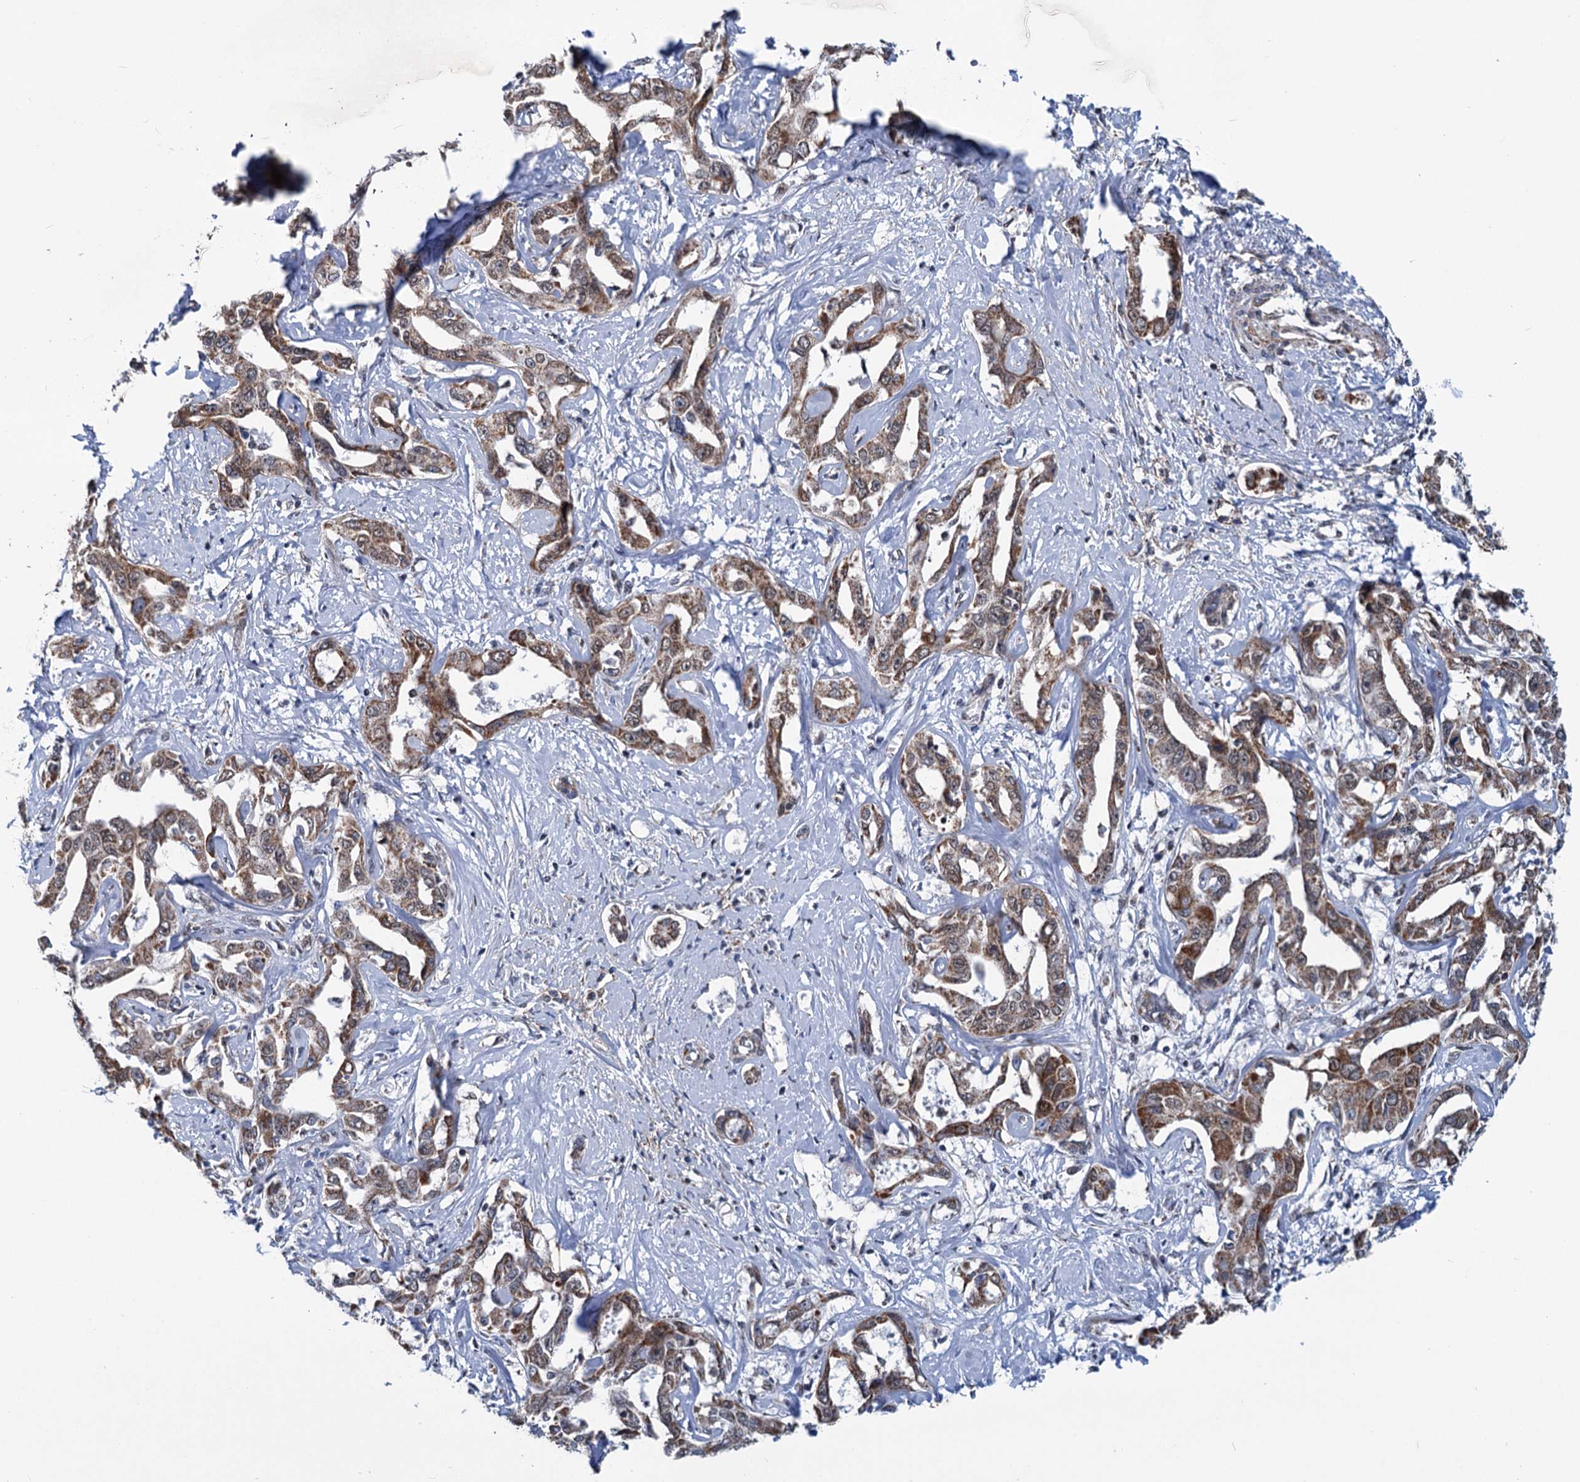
{"staining": {"intensity": "moderate", "quantity": ">75%", "location": "cytoplasmic/membranous,nuclear"}, "tissue": "liver cancer", "cell_type": "Tumor cells", "image_type": "cancer", "snomed": [{"axis": "morphology", "description": "Cholangiocarcinoma"}, {"axis": "topography", "description": "Liver"}], "caption": "Immunohistochemical staining of liver cancer exhibits medium levels of moderate cytoplasmic/membranous and nuclear protein expression in approximately >75% of tumor cells.", "gene": "MORN3", "patient": {"sex": "male", "age": 59}}